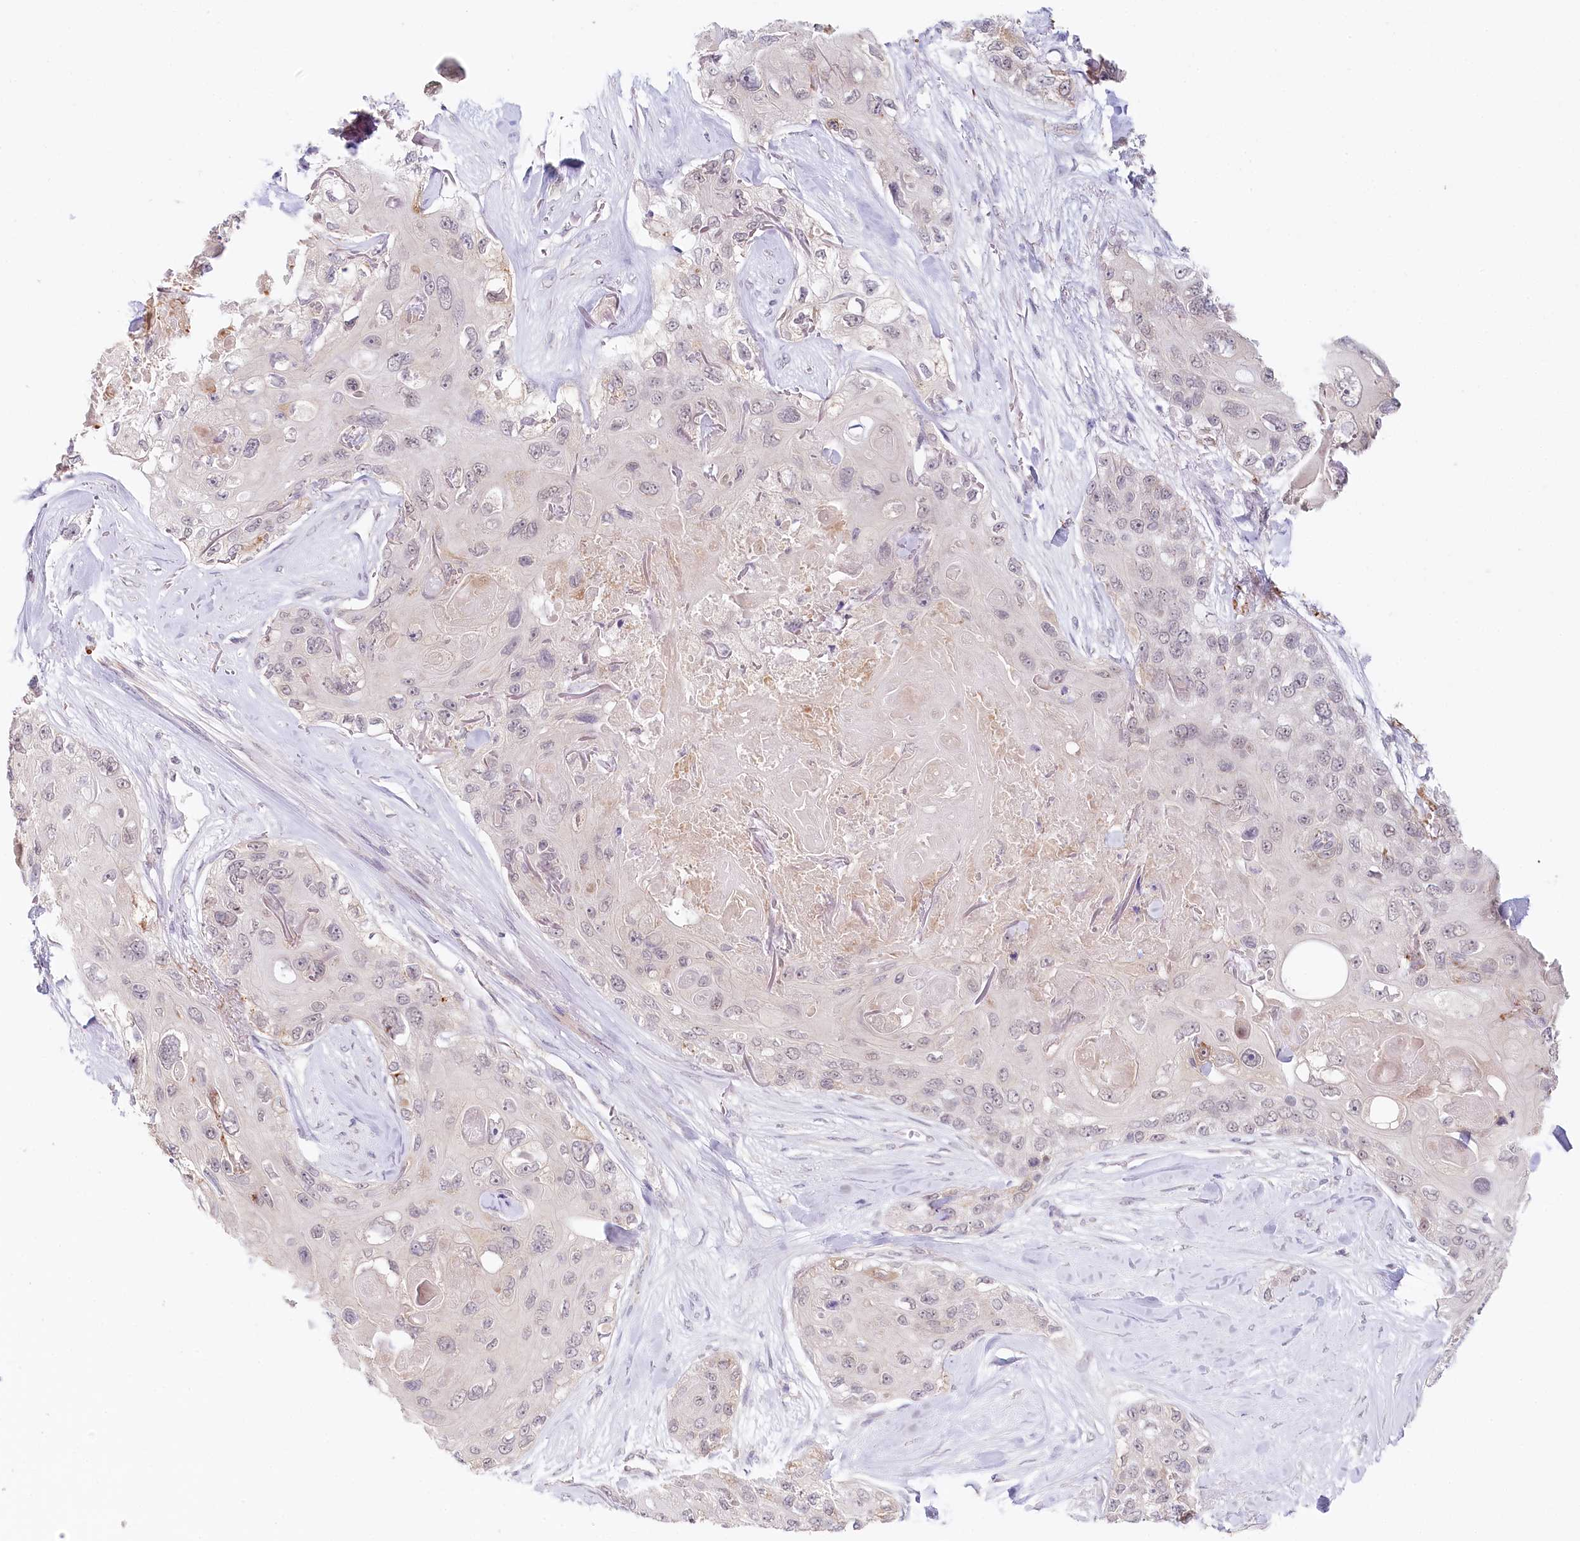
{"staining": {"intensity": "negative", "quantity": "none", "location": "none"}, "tissue": "skin cancer", "cell_type": "Tumor cells", "image_type": "cancer", "snomed": [{"axis": "morphology", "description": "Normal tissue, NOS"}, {"axis": "morphology", "description": "Squamous cell carcinoma, NOS"}, {"axis": "topography", "description": "Skin"}], "caption": "Image shows no protein positivity in tumor cells of skin cancer (squamous cell carcinoma) tissue.", "gene": "AMTN", "patient": {"sex": "male", "age": 72}}